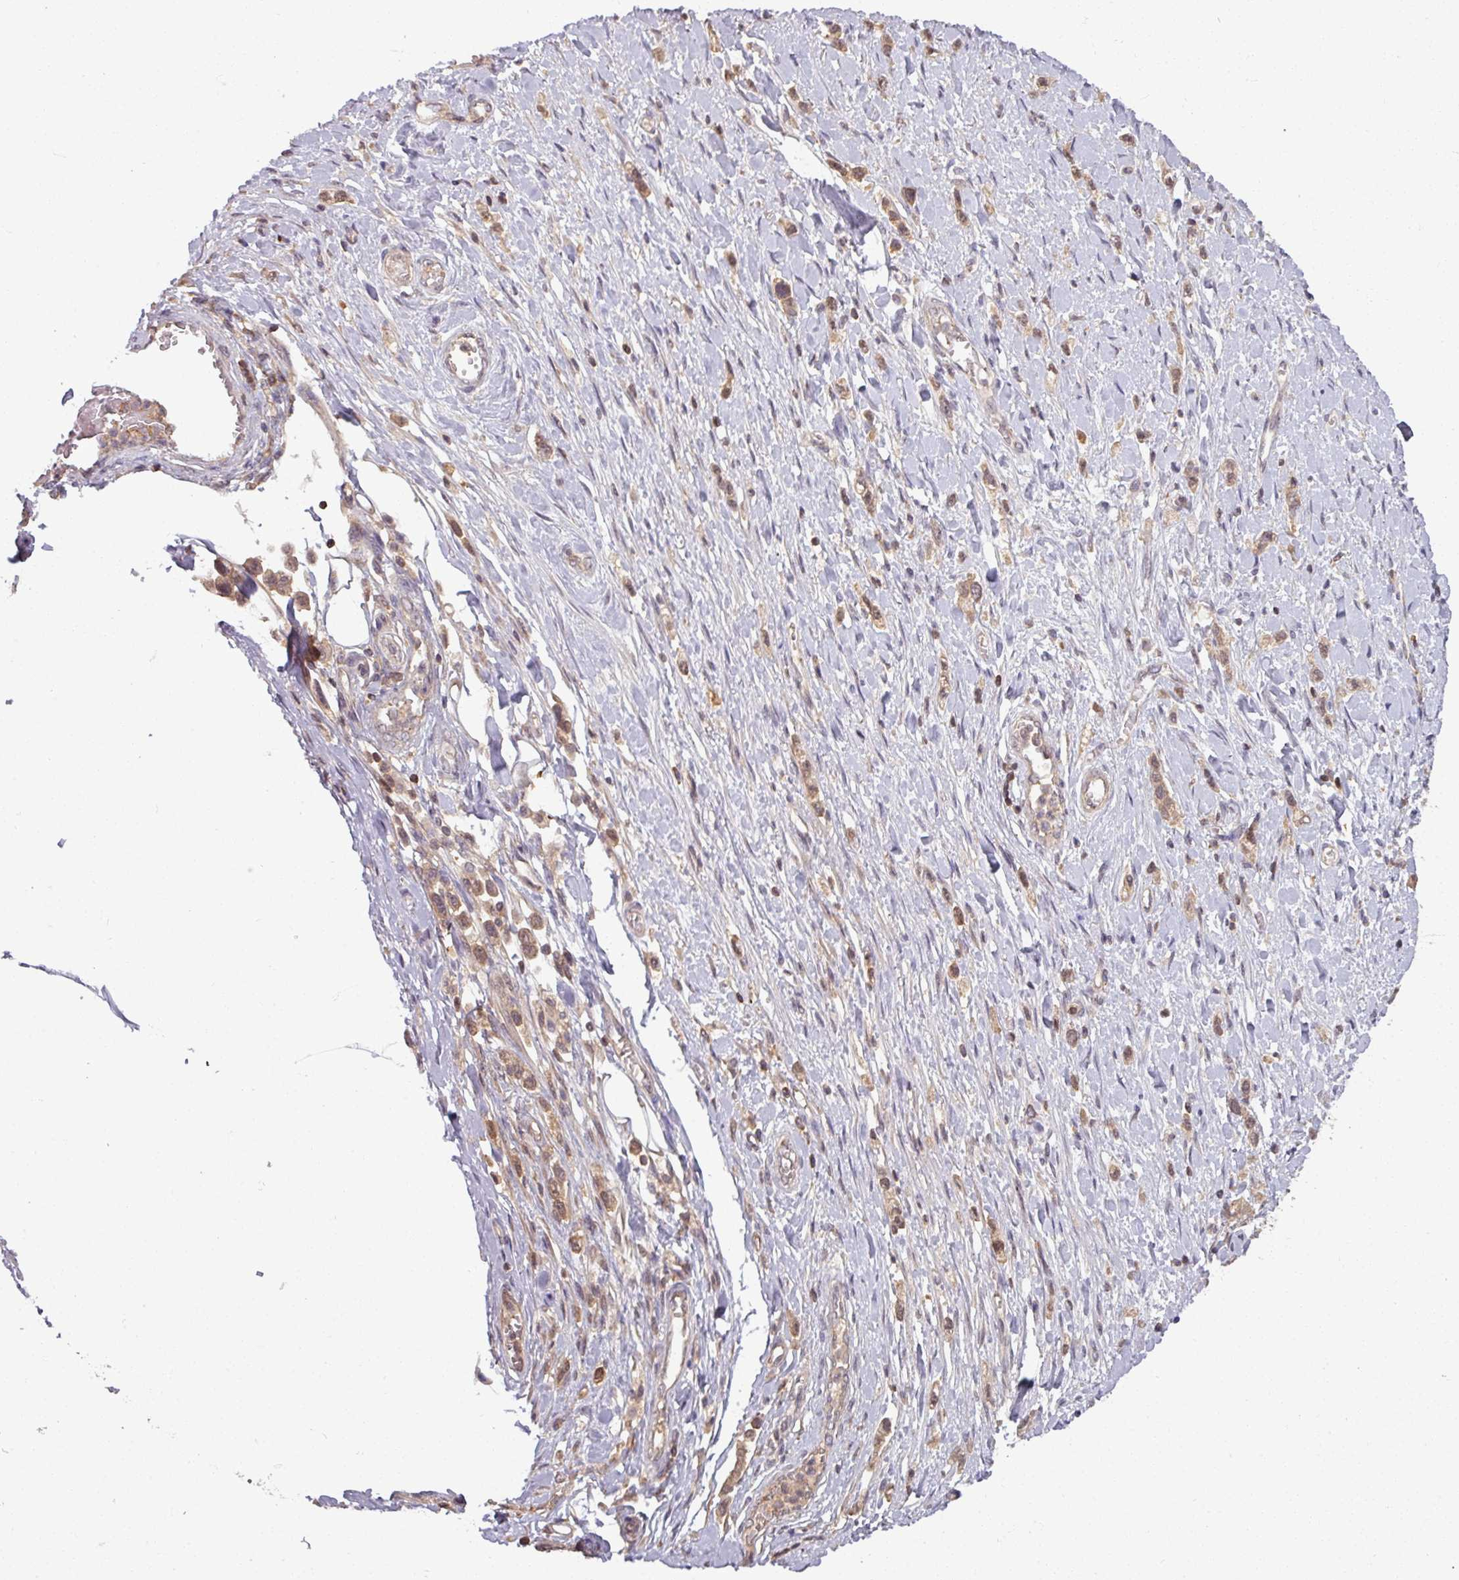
{"staining": {"intensity": "moderate", "quantity": ">75%", "location": "cytoplasmic/membranous"}, "tissue": "stomach cancer", "cell_type": "Tumor cells", "image_type": "cancer", "snomed": [{"axis": "morphology", "description": "Adenocarcinoma, NOS"}, {"axis": "topography", "description": "Stomach"}], "caption": "Immunohistochemical staining of human adenocarcinoma (stomach) reveals medium levels of moderate cytoplasmic/membranous staining in approximately >75% of tumor cells.", "gene": "TUSC3", "patient": {"sex": "female", "age": 65}}